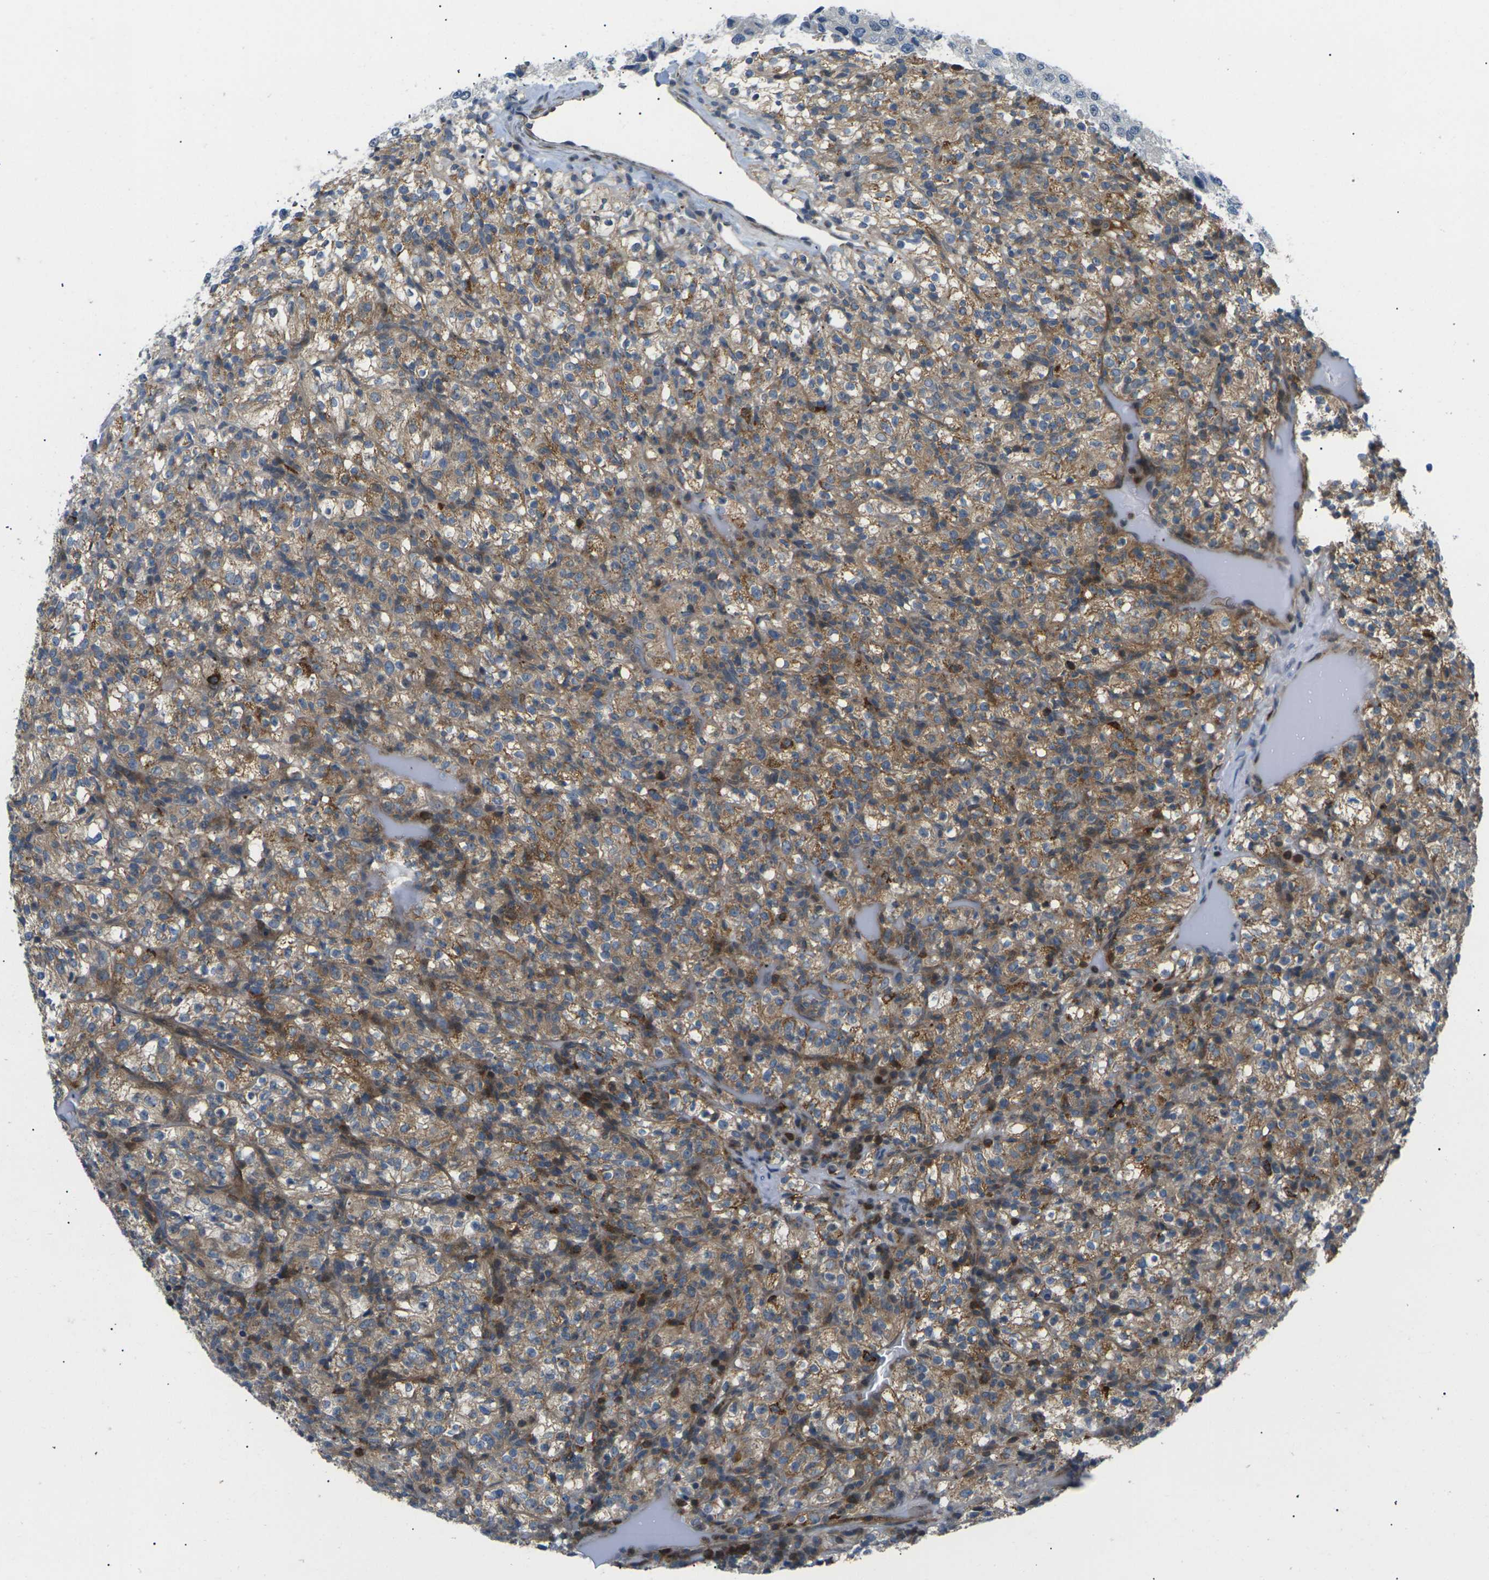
{"staining": {"intensity": "moderate", "quantity": ">75%", "location": "cytoplasmic/membranous"}, "tissue": "renal cancer", "cell_type": "Tumor cells", "image_type": "cancer", "snomed": [{"axis": "morphology", "description": "Normal tissue, NOS"}, {"axis": "morphology", "description": "Adenocarcinoma, NOS"}, {"axis": "topography", "description": "Kidney"}], "caption": "Adenocarcinoma (renal) was stained to show a protein in brown. There is medium levels of moderate cytoplasmic/membranous expression in about >75% of tumor cells.", "gene": "RPS6KA3", "patient": {"sex": "female", "age": 72}}